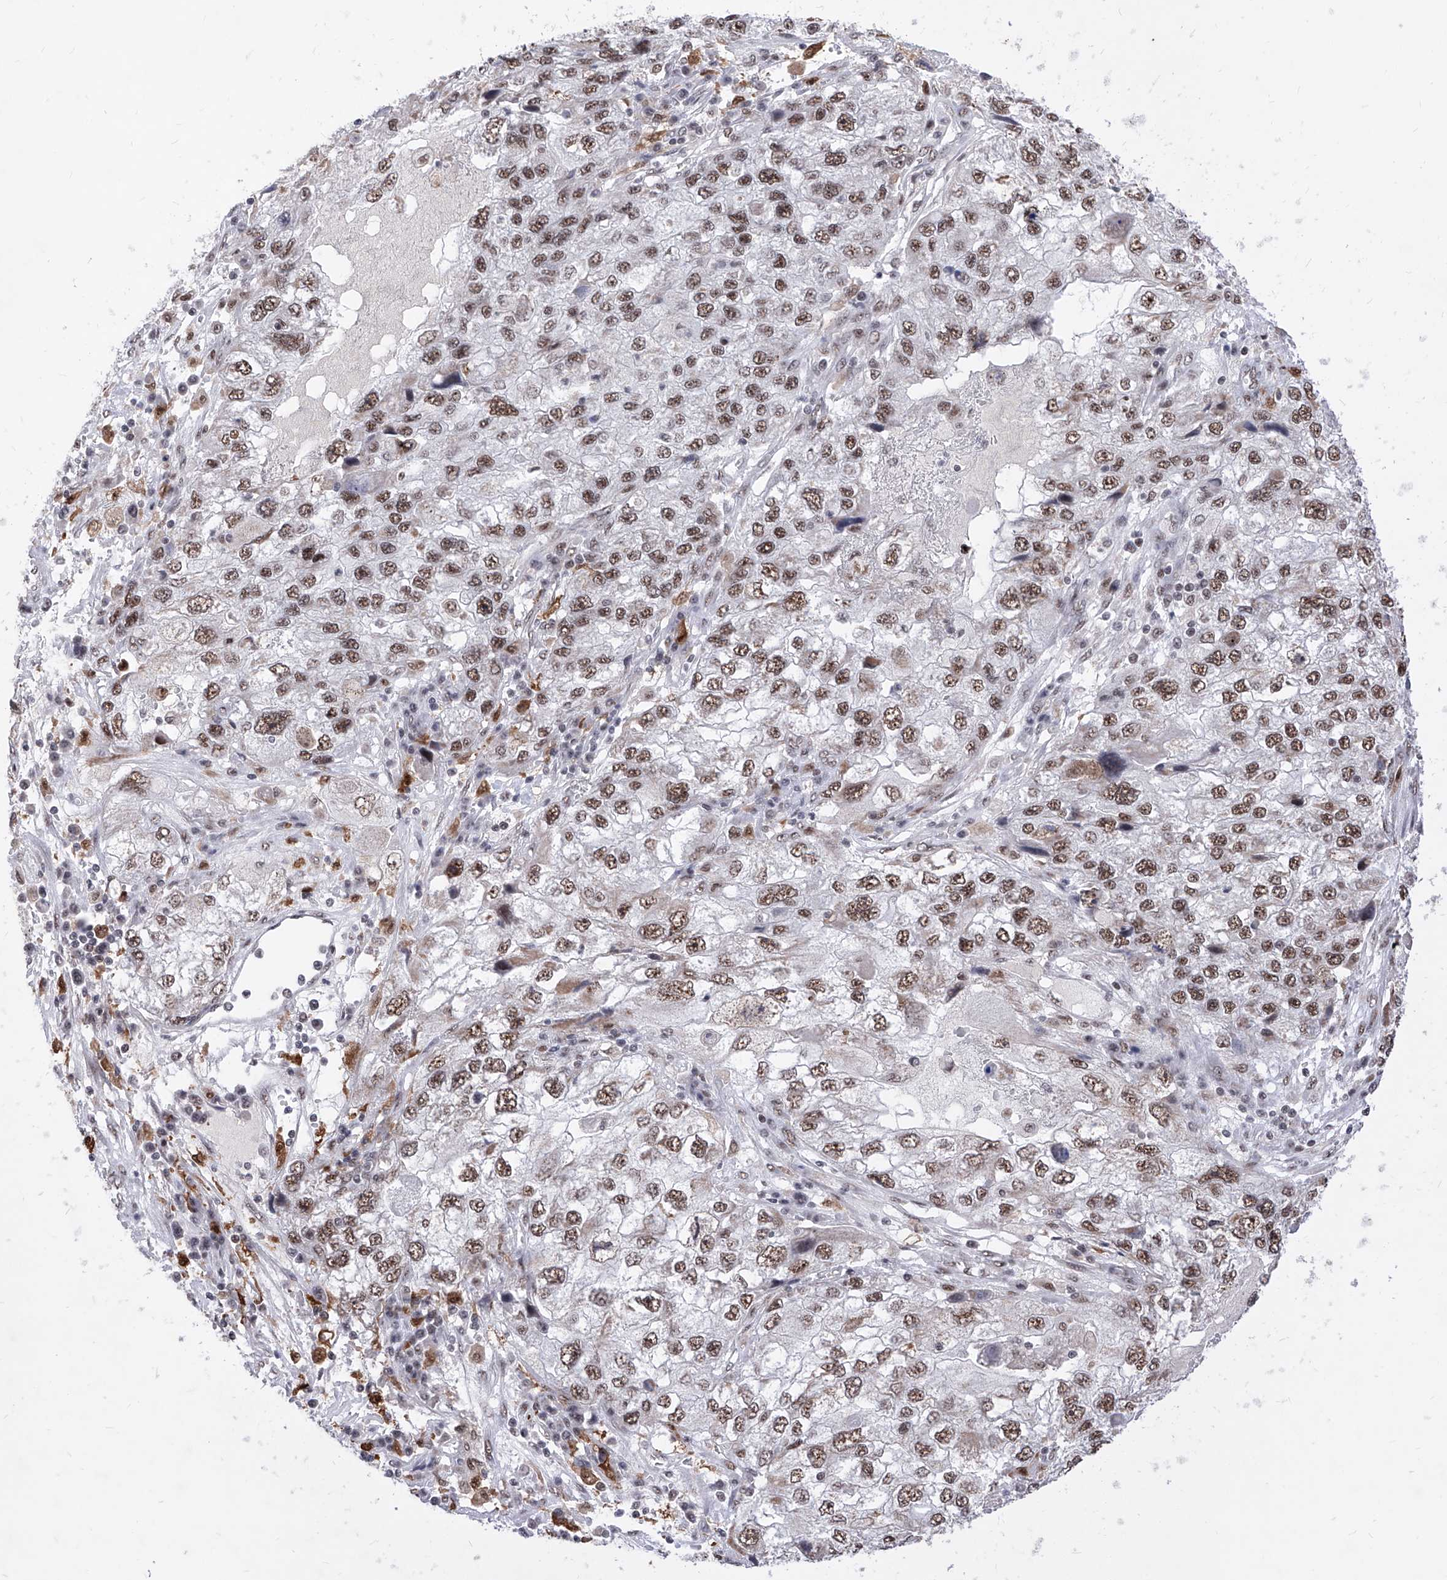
{"staining": {"intensity": "moderate", "quantity": ">75%", "location": "nuclear"}, "tissue": "endometrial cancer", "cell_type": "Tumor cells", "image_type": "cancer", "snomed": [{"axis": "morphology", "description": "Adenocarcinoma, NOS"}, {"axis": "topography", "description": "Endometrium"}], "caption": "Protein staining exhibits moderate nuclear staining in about >75% of tumor cells in endometrial cancer.", "gene": "PHF5A", "patient": {"sex": "female", "age": 49}}